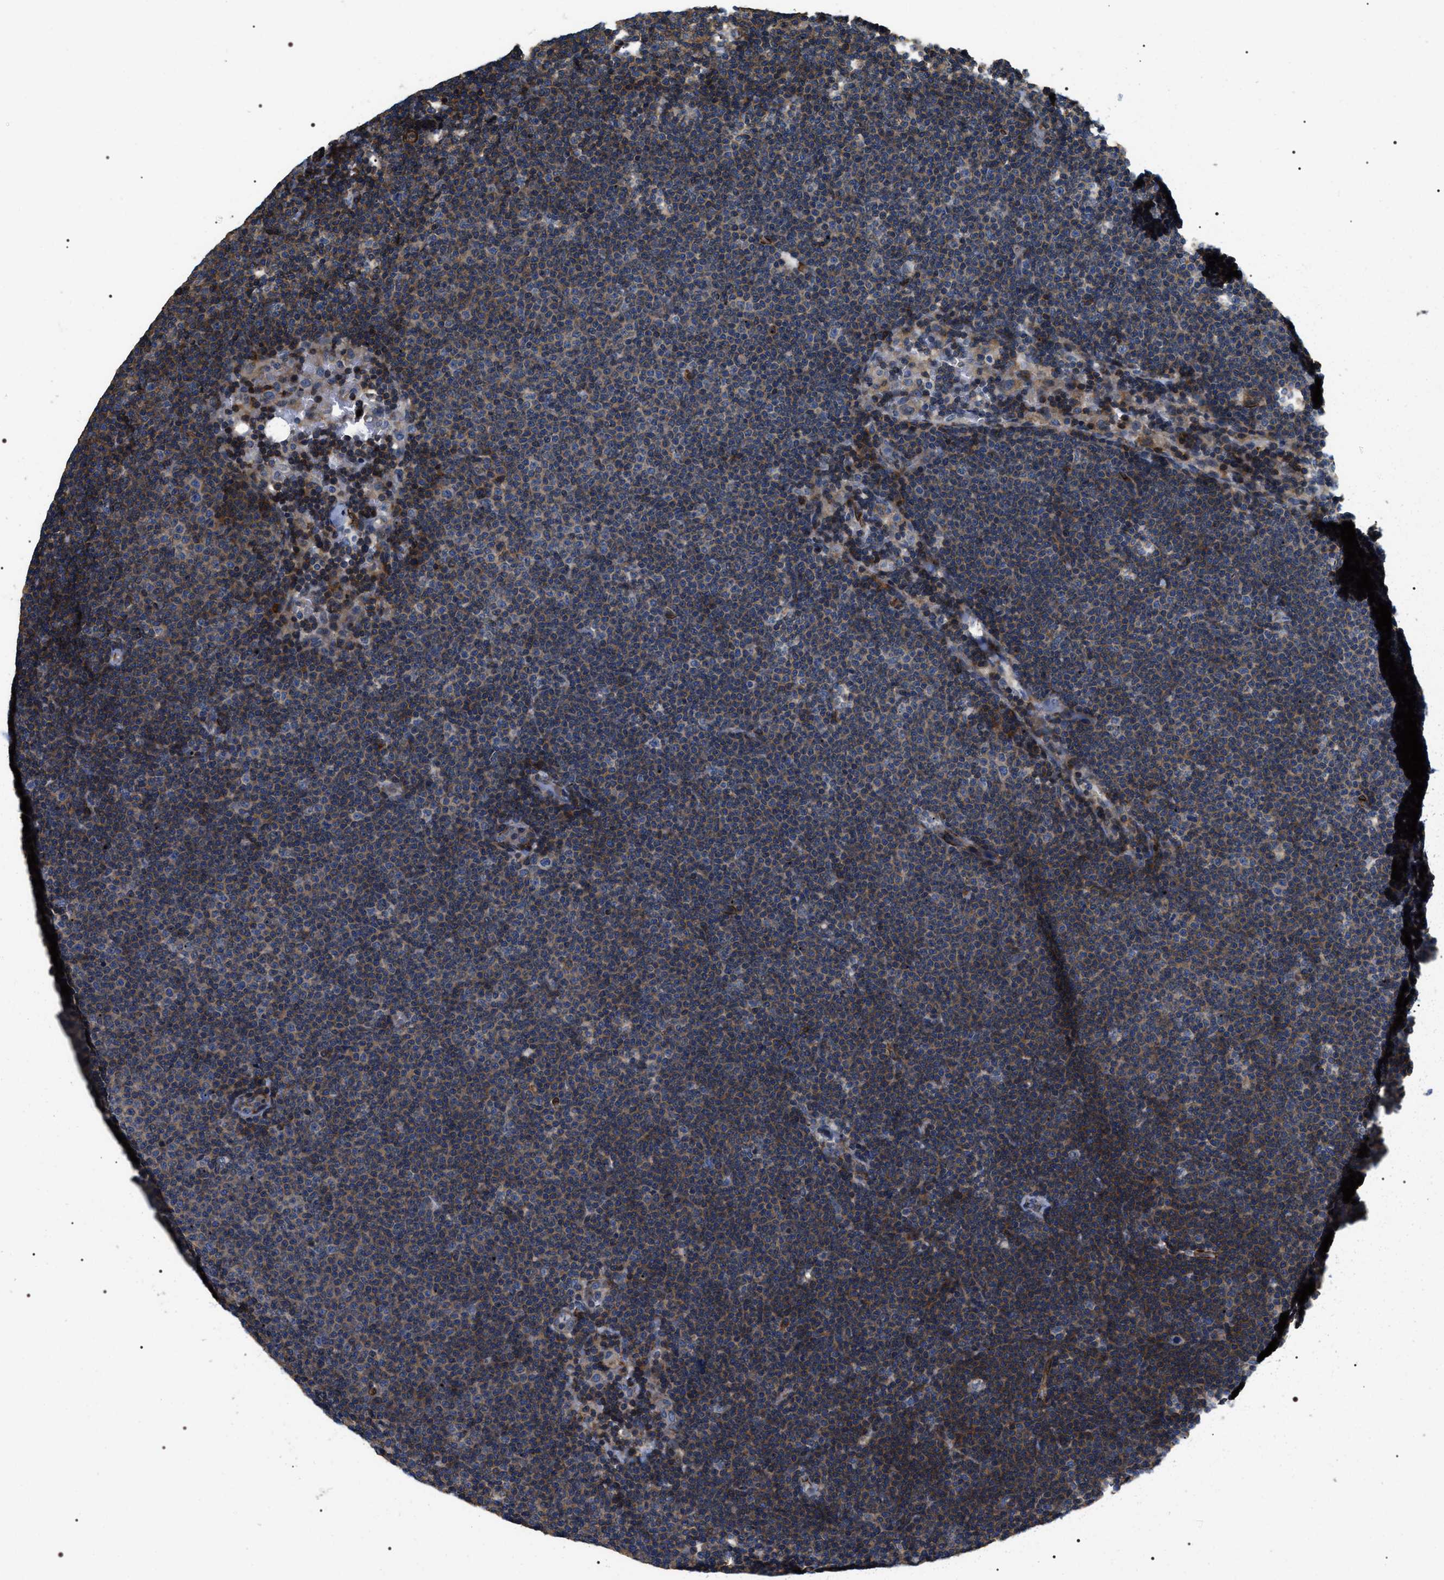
{"staining": {"intensity": "weak", "quantity": ">75%", "location": "cytoplasmic/membranous"}, "tissue": "lymphoma", "cell_type": "Tumor cells", "image_type": "cancer", "snomed": [{"axis": "morphology", "description": "Malignant lymphoma, non-Hodgkin's type, Low grade"}, {"axis": "topography", "description": "Lymph node"}], "caption": "Tumor cells show low levels of weak cytoplasmic/membranous staining in about >75% of cells in low-grade malignant lymphoma, non-Hodgkin's type.", "gene": "ZC3HAV1L", "patient": {"sex": "female", "age": 53}}